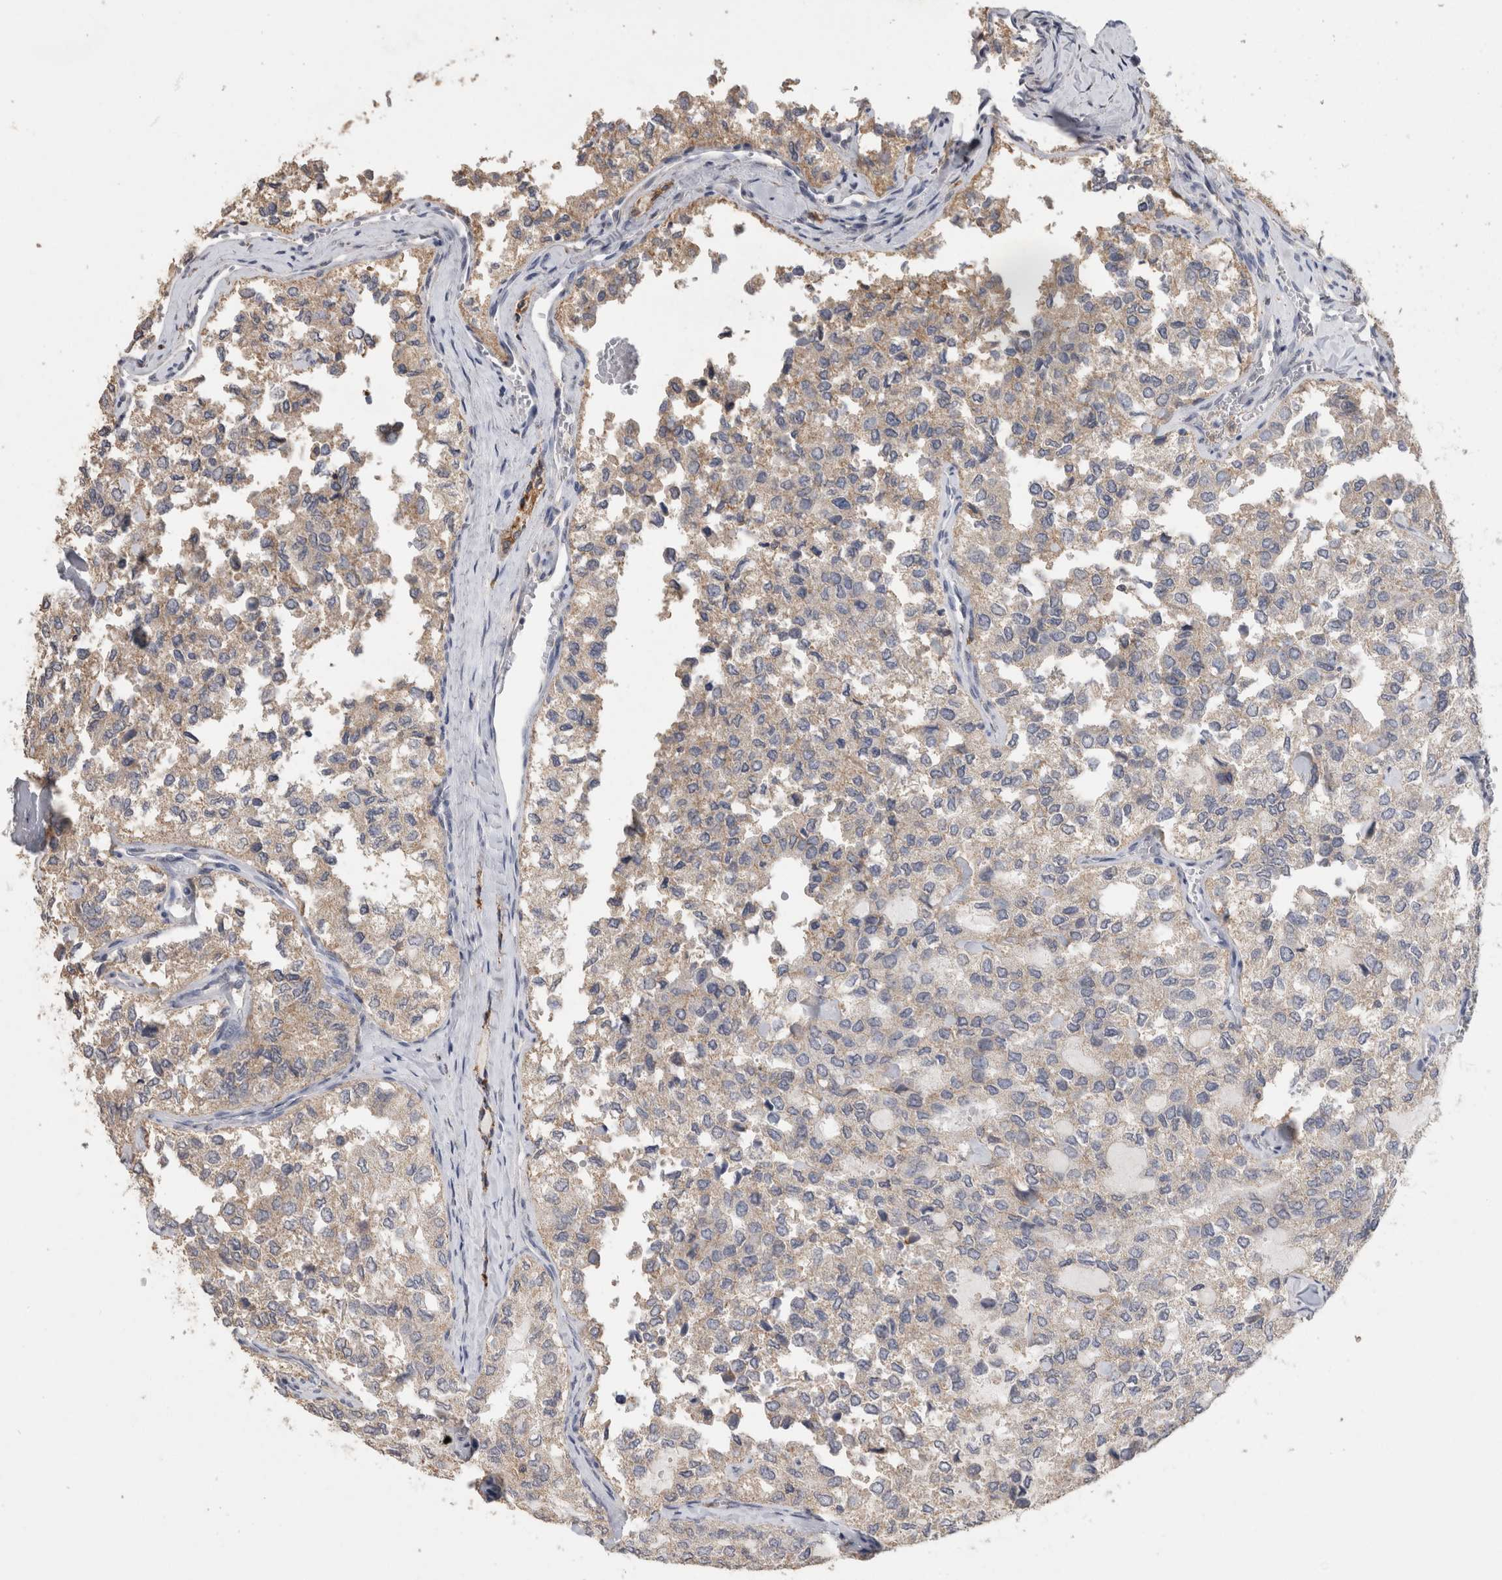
{"staining": {"intensity": "weak", "quantity": "<25%", "location": "cytoplasmic/membranous"}, "tissue": "thyroid cancer", "cell_type": "Tumor cells", "image_type": "cancer", "snomed": [{"axis": "morphology", "description": "Follicular adenoma carcinoma, NOS"}, {"axis": "topography", "description": "Thyroid gland"}], "caption": "Tumor cells show no significant protein positivity in thyroid follicular adenoma carcinoma. Nuclei are stained in blue.", "gene": "CNTFR", "patient": {"sex": "male", "age": 75}}